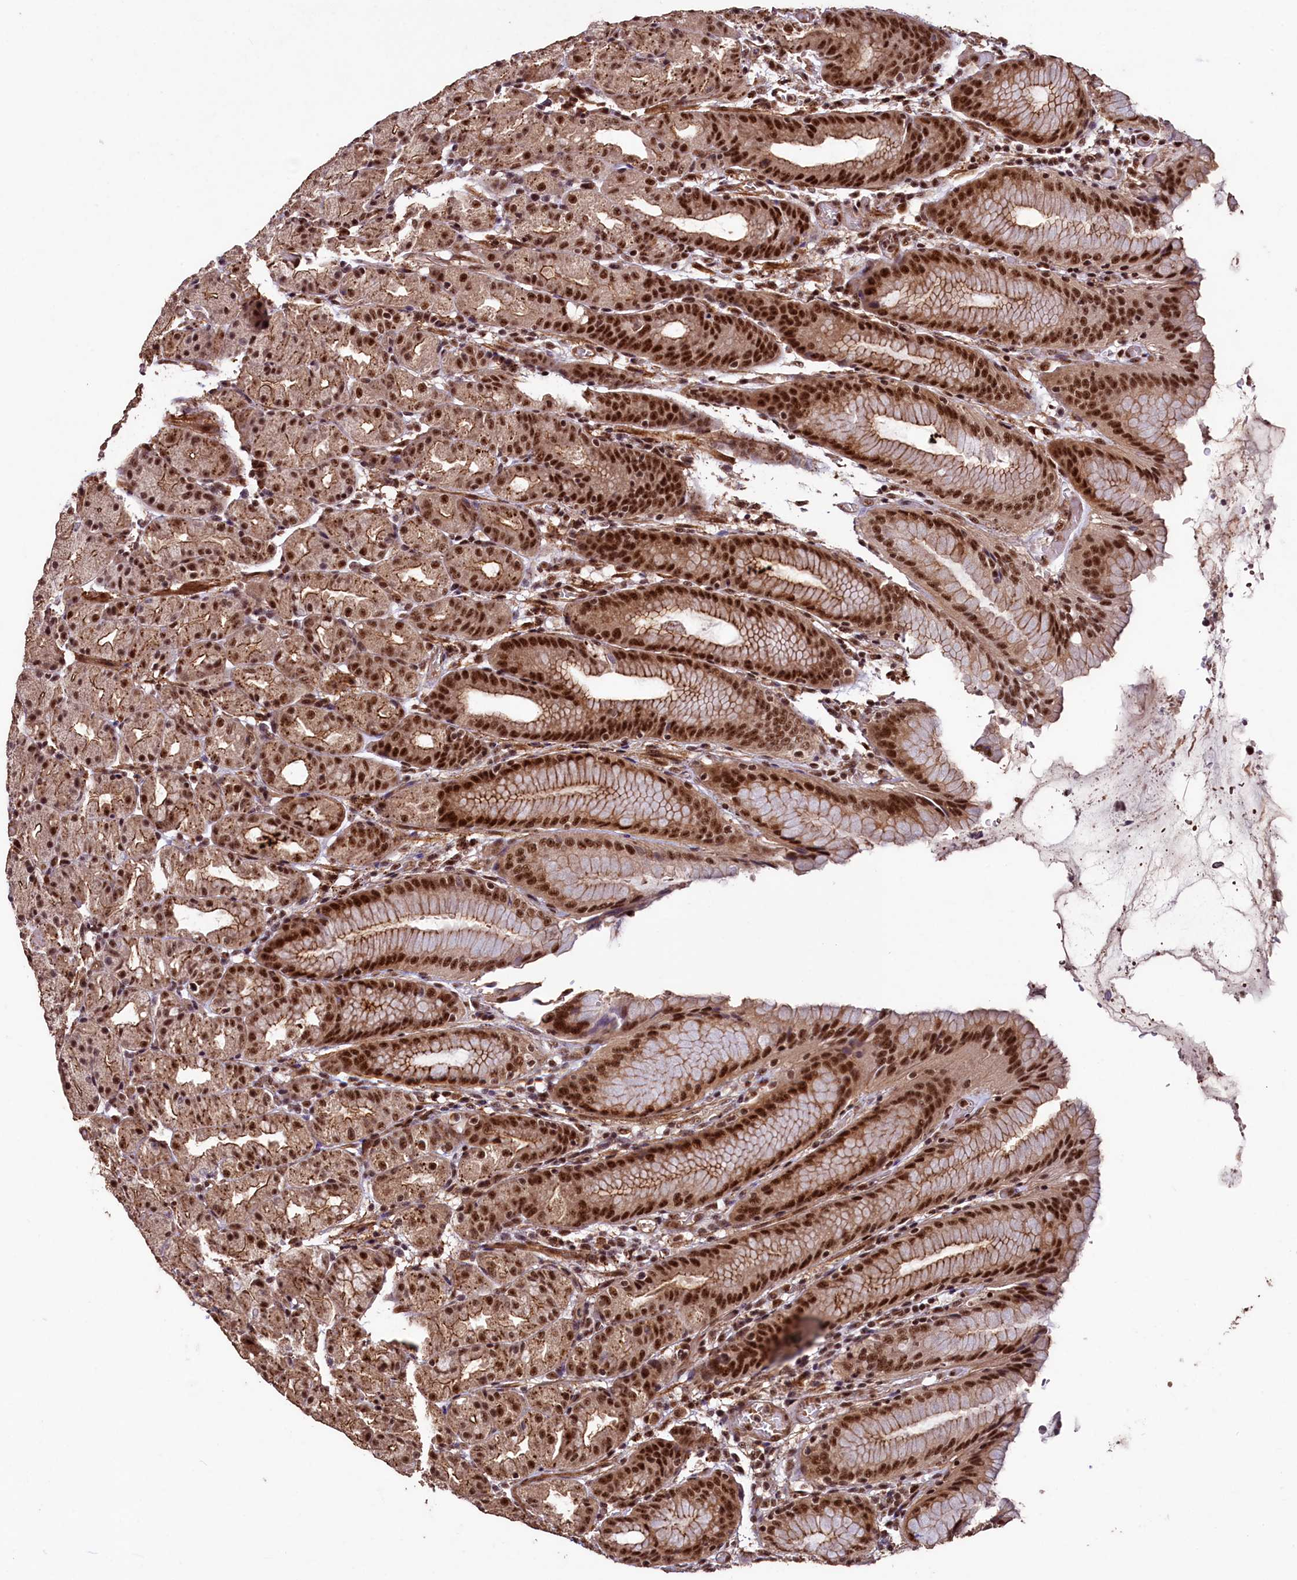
{"staining": {"intensity": "strong", "quantity": ">75%", "location": "cytoplasmic/membranous,nuclear"}, "tissue": "stomach", "cell_type": "Glandular cells", "image_type": "normal", "snomed": [{"axis": "morphology", "description": "Normal tissue, NOS"}, {"axis": "topography", "description": "Stomach, upper"}], "caption": "The image exhibits immunohistochemical staining of unremarkable stomach. There is strong cytoplasmic/membranous,nuclear staining is present in about >75% of glandular cells.", "gene": "SFSWAP", "patient": {"sex": "male", "age": 48}}